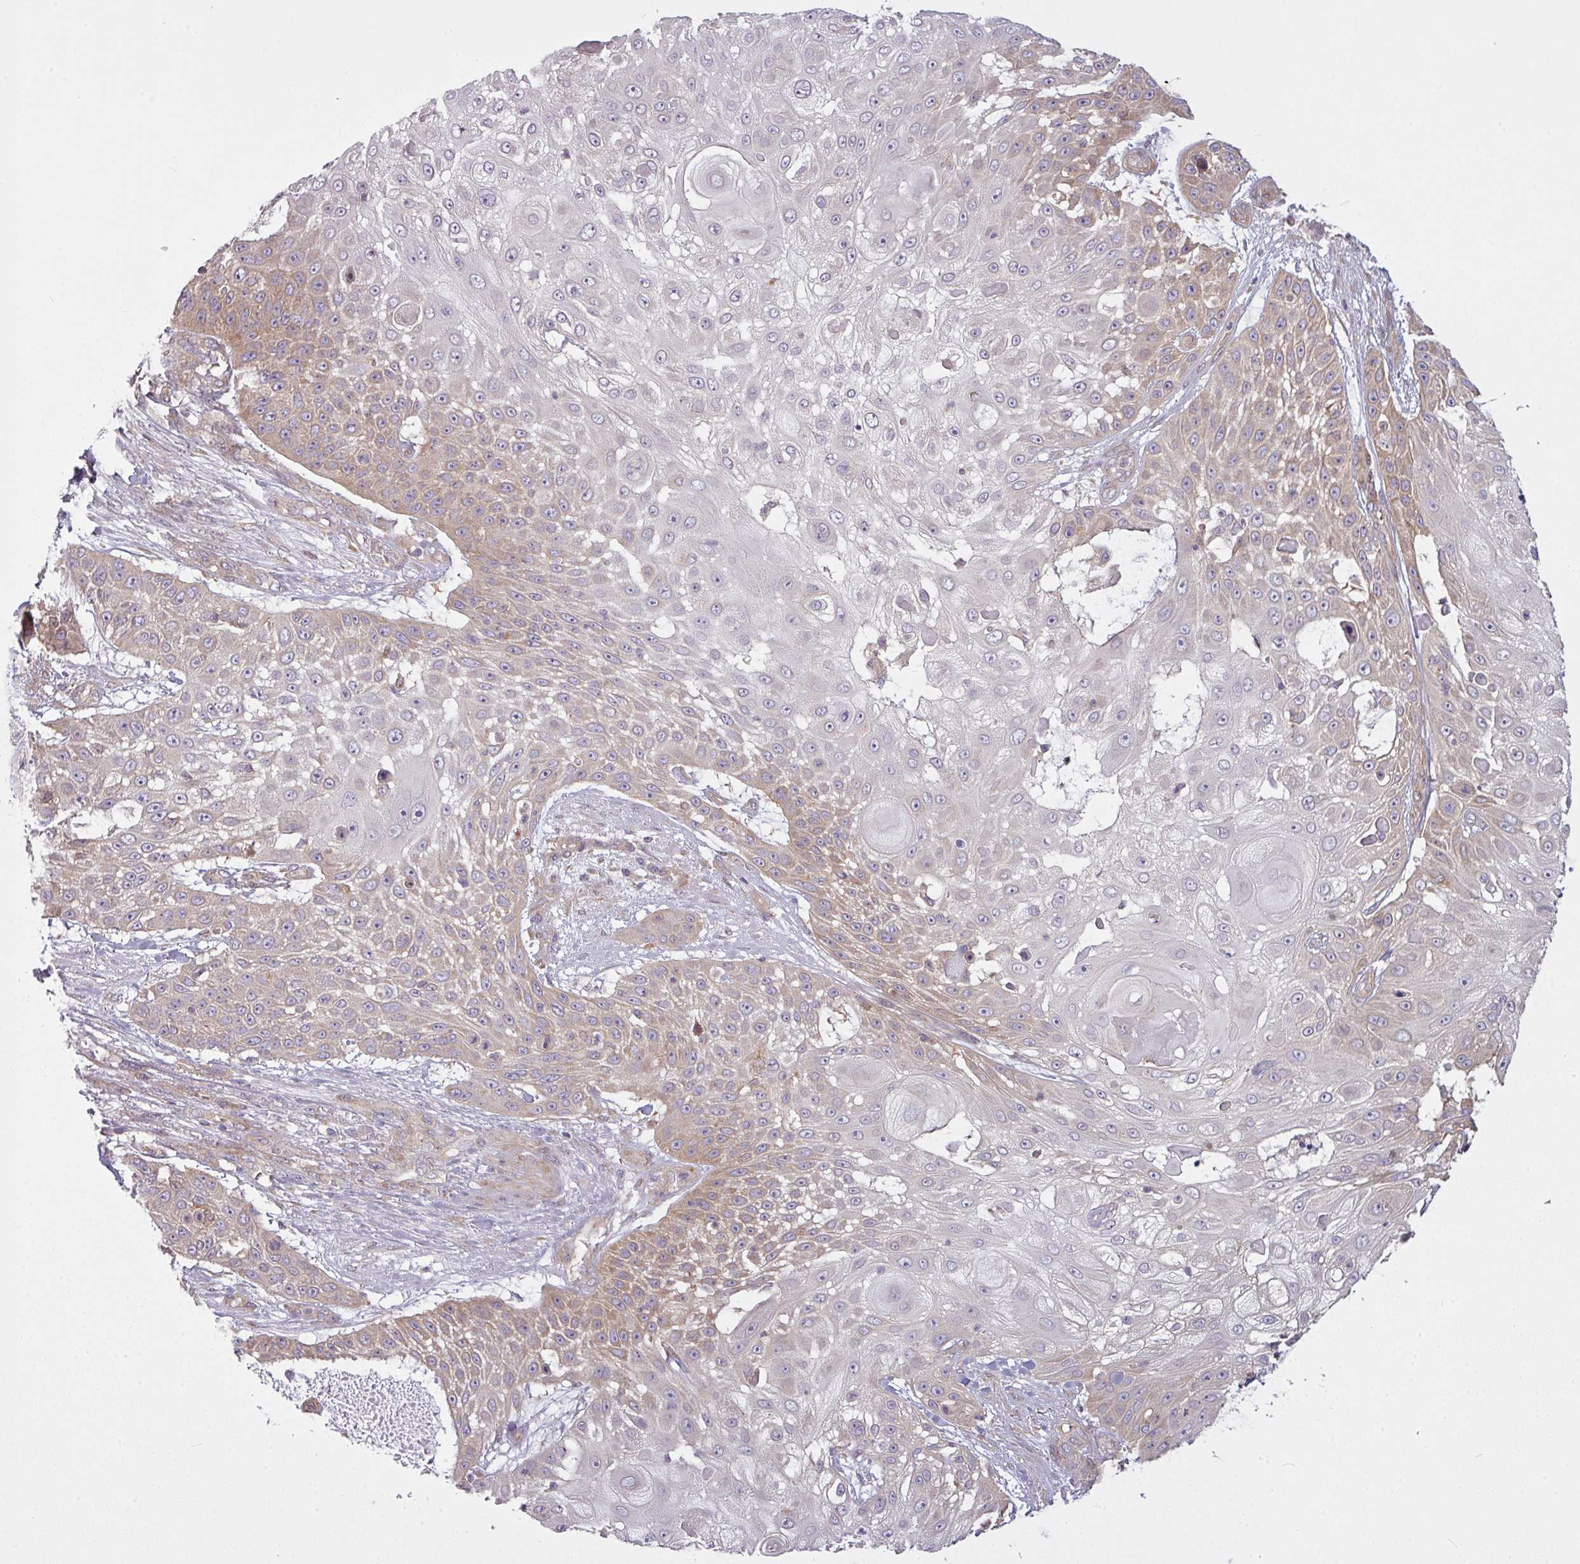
{"staining": {"intensity": "moderate", "quantity": "25%-75%", "location": "cytoplasmic/membranous"}, "tissue": "skin cancer", "cell_type": "Tumor cells", "image_type": "cancer", "snomed": [{"axis": "morphology", "description": "Squamous cell carcinoma, NOS"}, {"axis": "topography", "description": "Skin"}], "caption": "A high-resolution histopathology image shows immunohistochemistry (IHC) staining of squamous cell carcinoma (skin), which reveals moderate cytoplasmic/membranous expression in approximately 25%-75% of tumor cells.", "gene": "CAMK2B", "patient": {"sex": "female", "age": 86}}